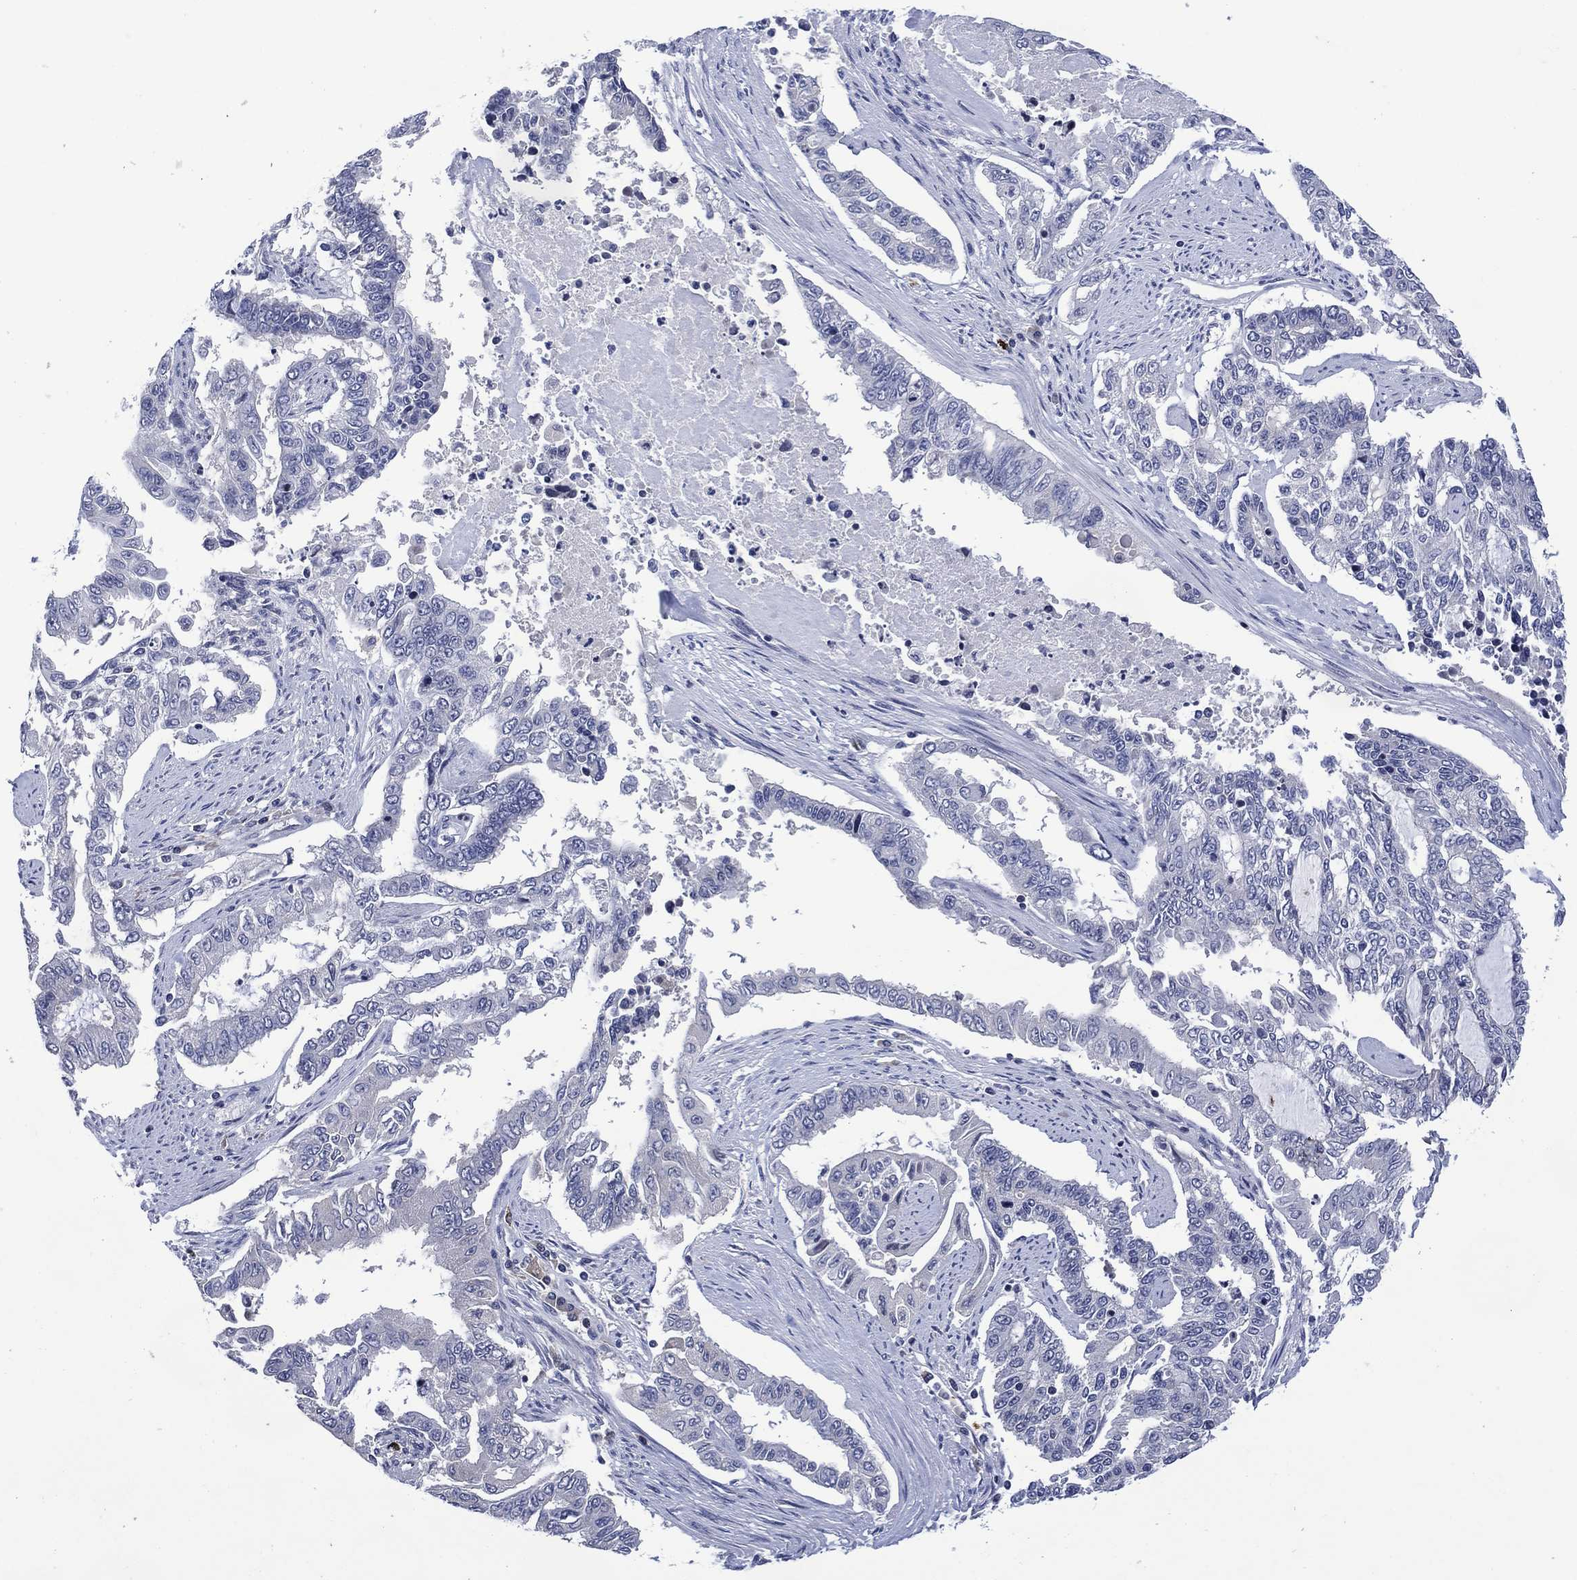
{"staining": {"intensity": "negative", "quantity": "none", "location": "none"}, "tissue": "endometrial cancer", "cell_type": "Tumor cells", "image_type": "cancer", "snomed": [{"axis": "morphology", "description": "Adenocarcinoma, NOS"}, {"axis": "topography", "description": "Uterus"}], "caption": "An image of human endometrial adenocarcinoma is negative for staining in tumor cells. (DAB IHC, high magnification).", "gene": "USP26", "patient": {"sex": "female", "age": 59}}